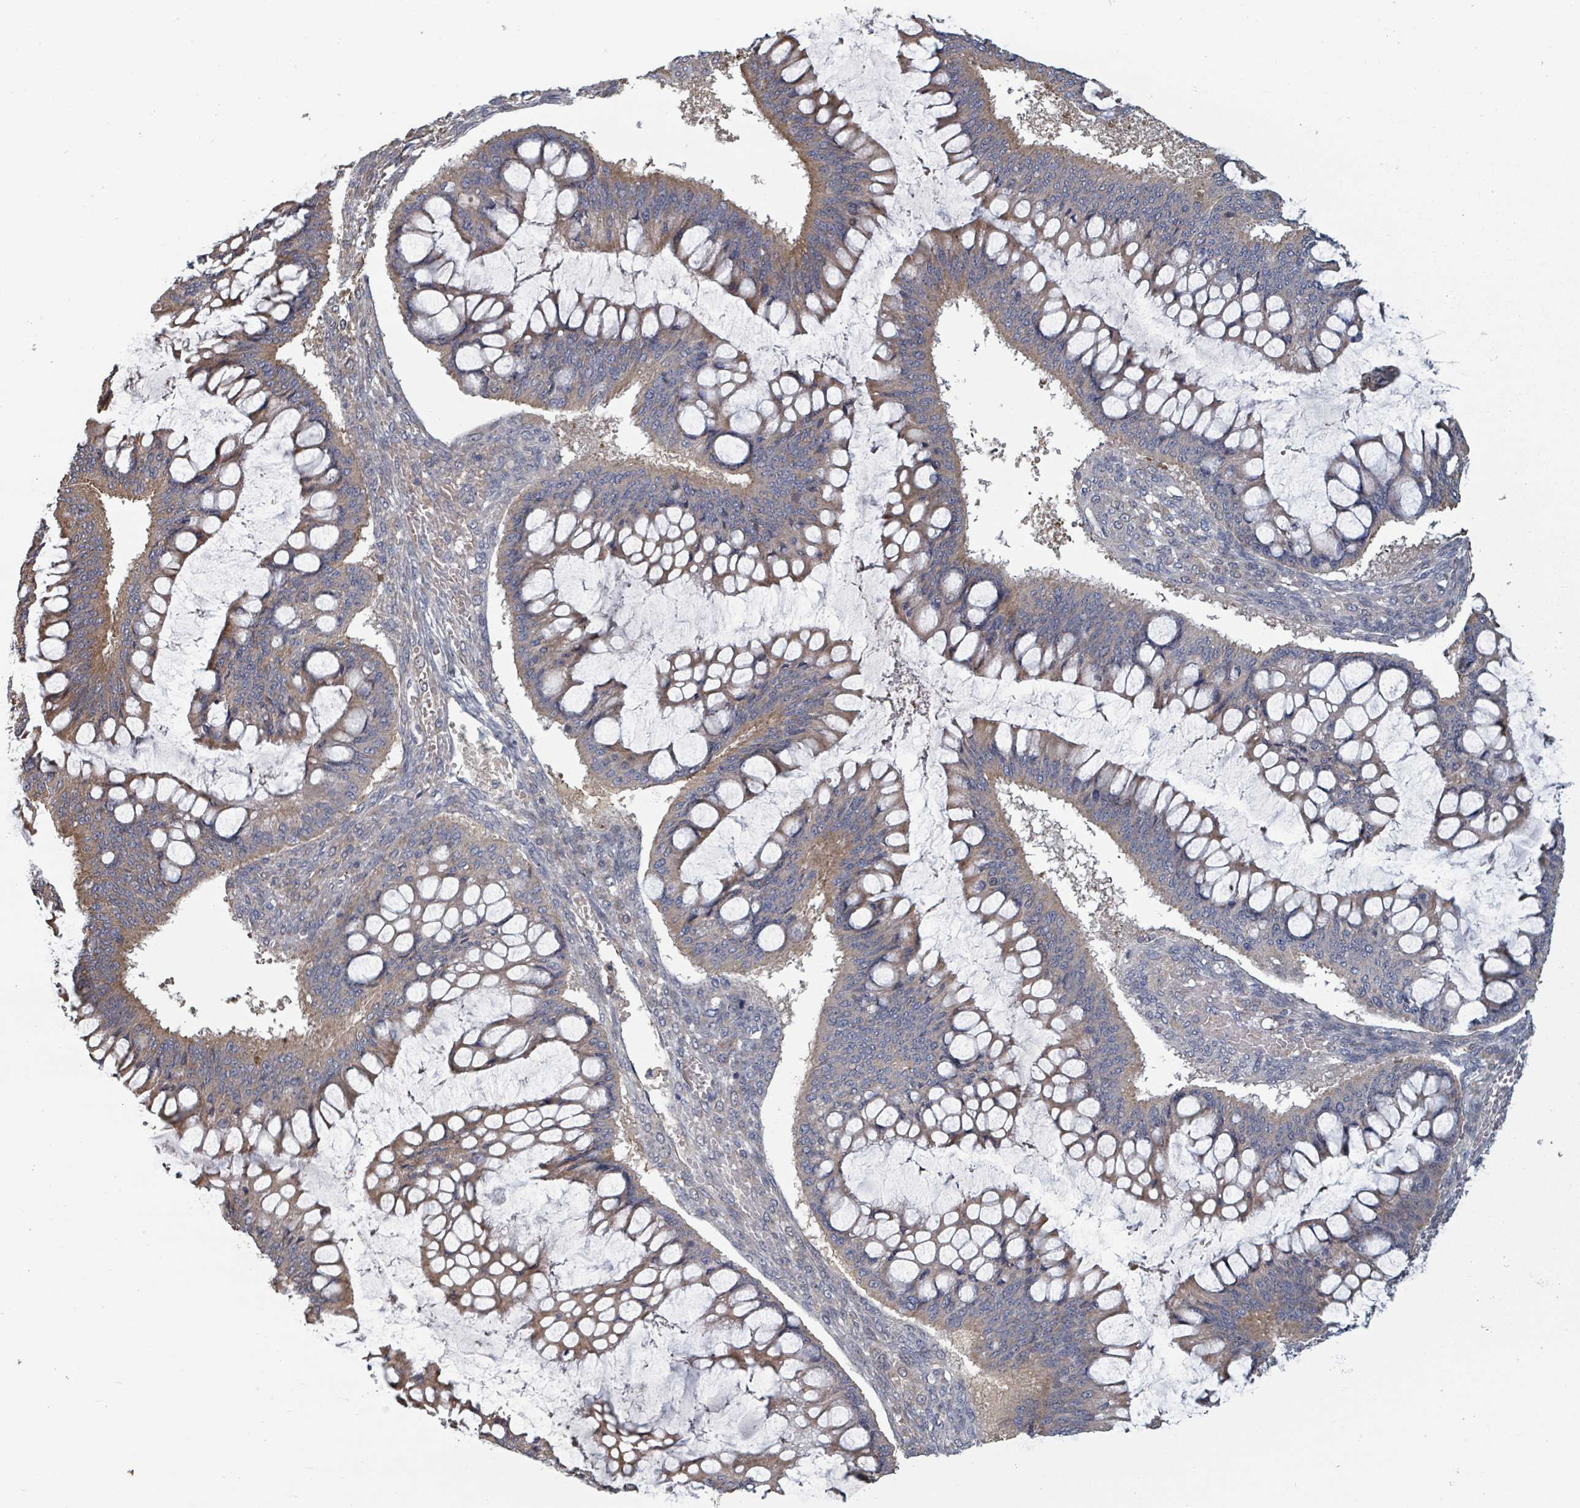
{"staining": {"intensity": "weak", "quantity": "25%-75%", "location": "cytoplasmic/membranous"}, "tissue": "ovarian cancer", "cell_type": "Tumor cells", "image_type": "cancer", "snomed": [{"axis": "morphology", "description": "Cystadenocarcinoma, mucinous, NOS"}, {"axis": "topography", "description": "Ovary"}], "caption": "Tumor cells show weak cytoplasmic/membranous expression in approximately 25%-75% of cells in ovarian mucinous cystadenocarcinoma. (Brightfield microscopy of DAB IHC at high magnification).", "gene": "GABBR1", "patient": {"sex": "female", "age": 73}}